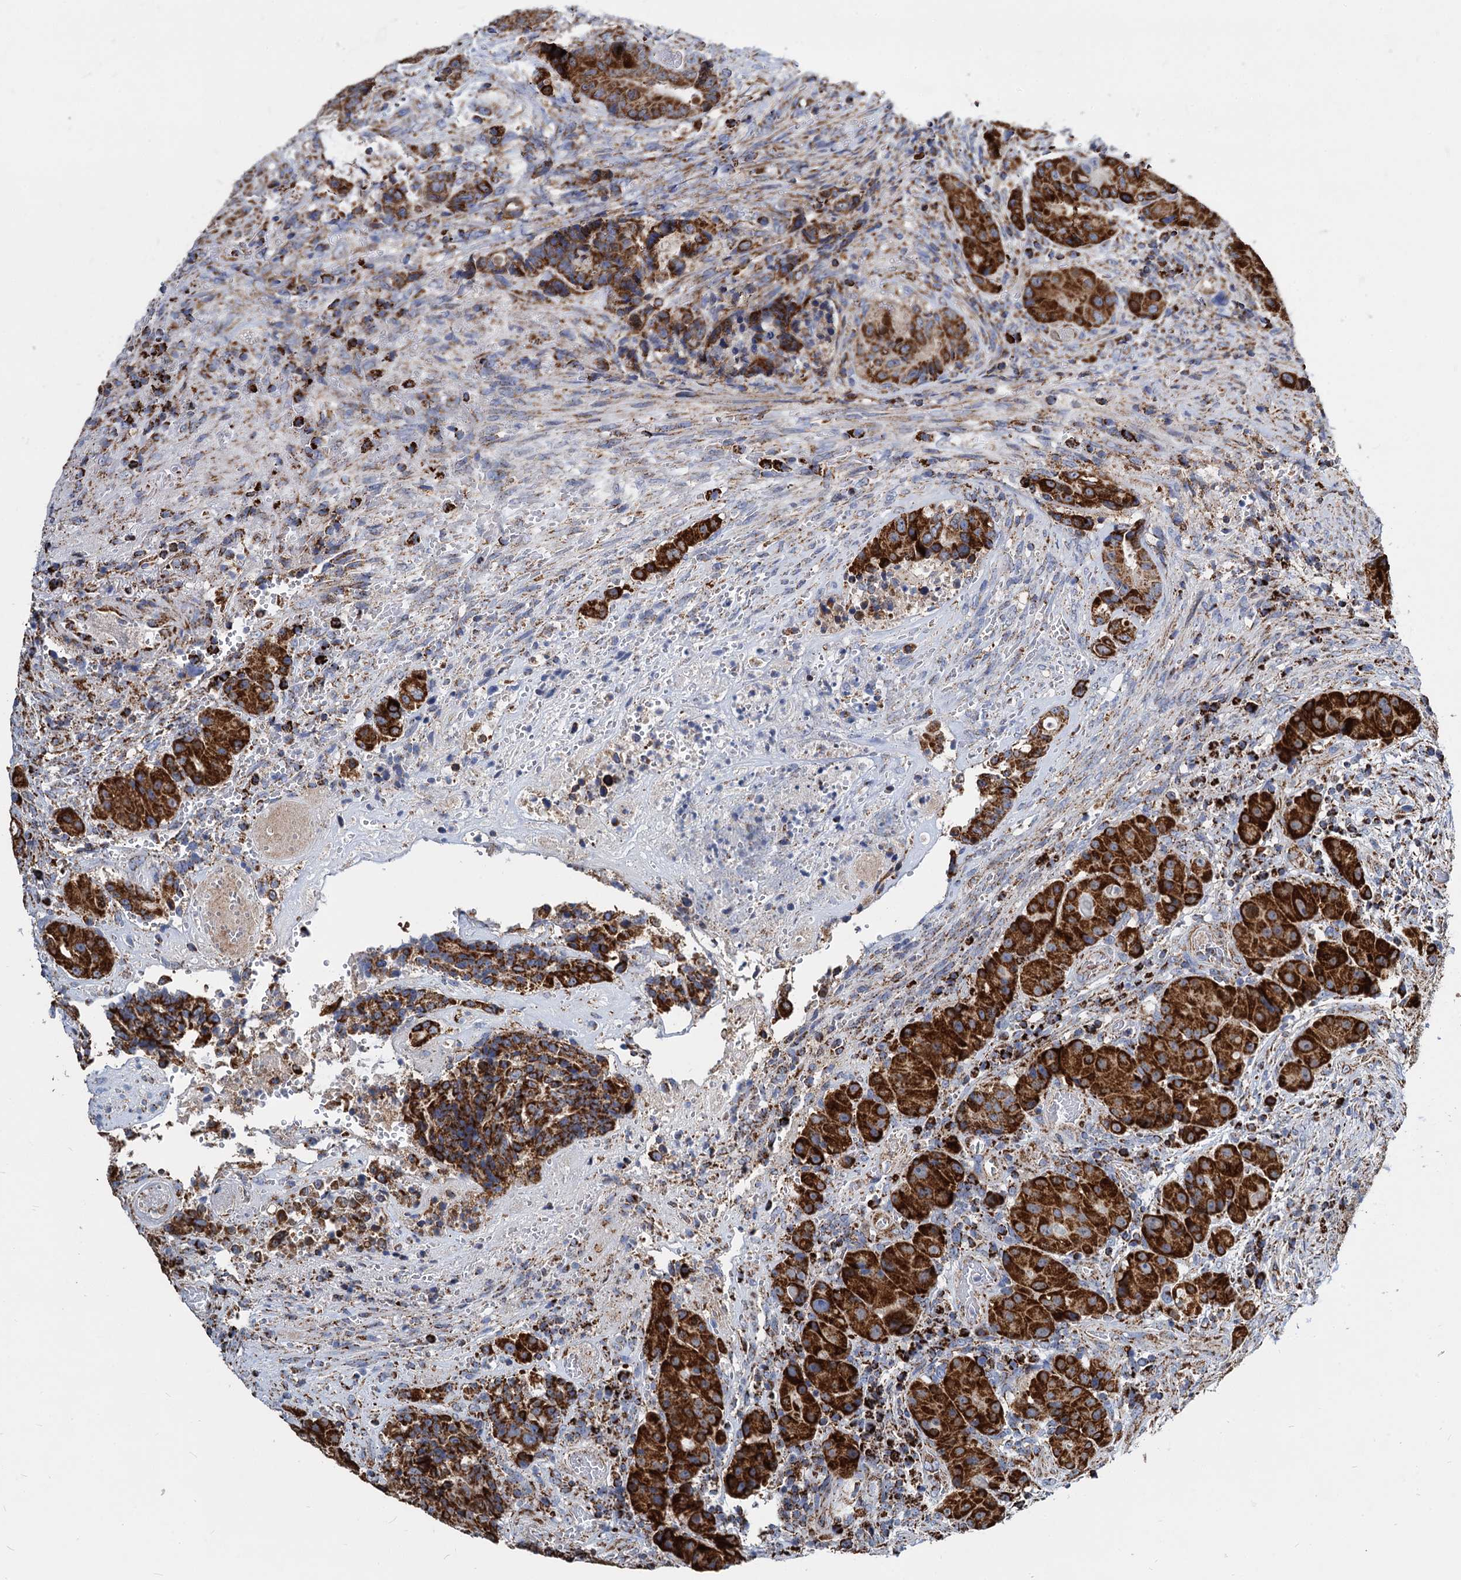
{"staining": {"intensity": "strong", "quantity": ">75%", "location": "cytoplasmic/membranous"}, "tissue": "colorectal cancer", "cell_type": "Tumor cells", "image_type": "cancer", "snomed": [{"axis": "morphology", "description": "Adenocarcinoma, NOS"}, {"axis": "topography", "description": "Rectum"}], "caption": "Colorectal cancer tissue exhibits strong cytoplasmic/membranous staining in about >75% of tumor cells, visualized by immunohistochemistry. The protein is shown in brown color, while the nuclei are stained blue.", "gene": "TIMM10", "patient": {"sex": "male", "age": 69}}